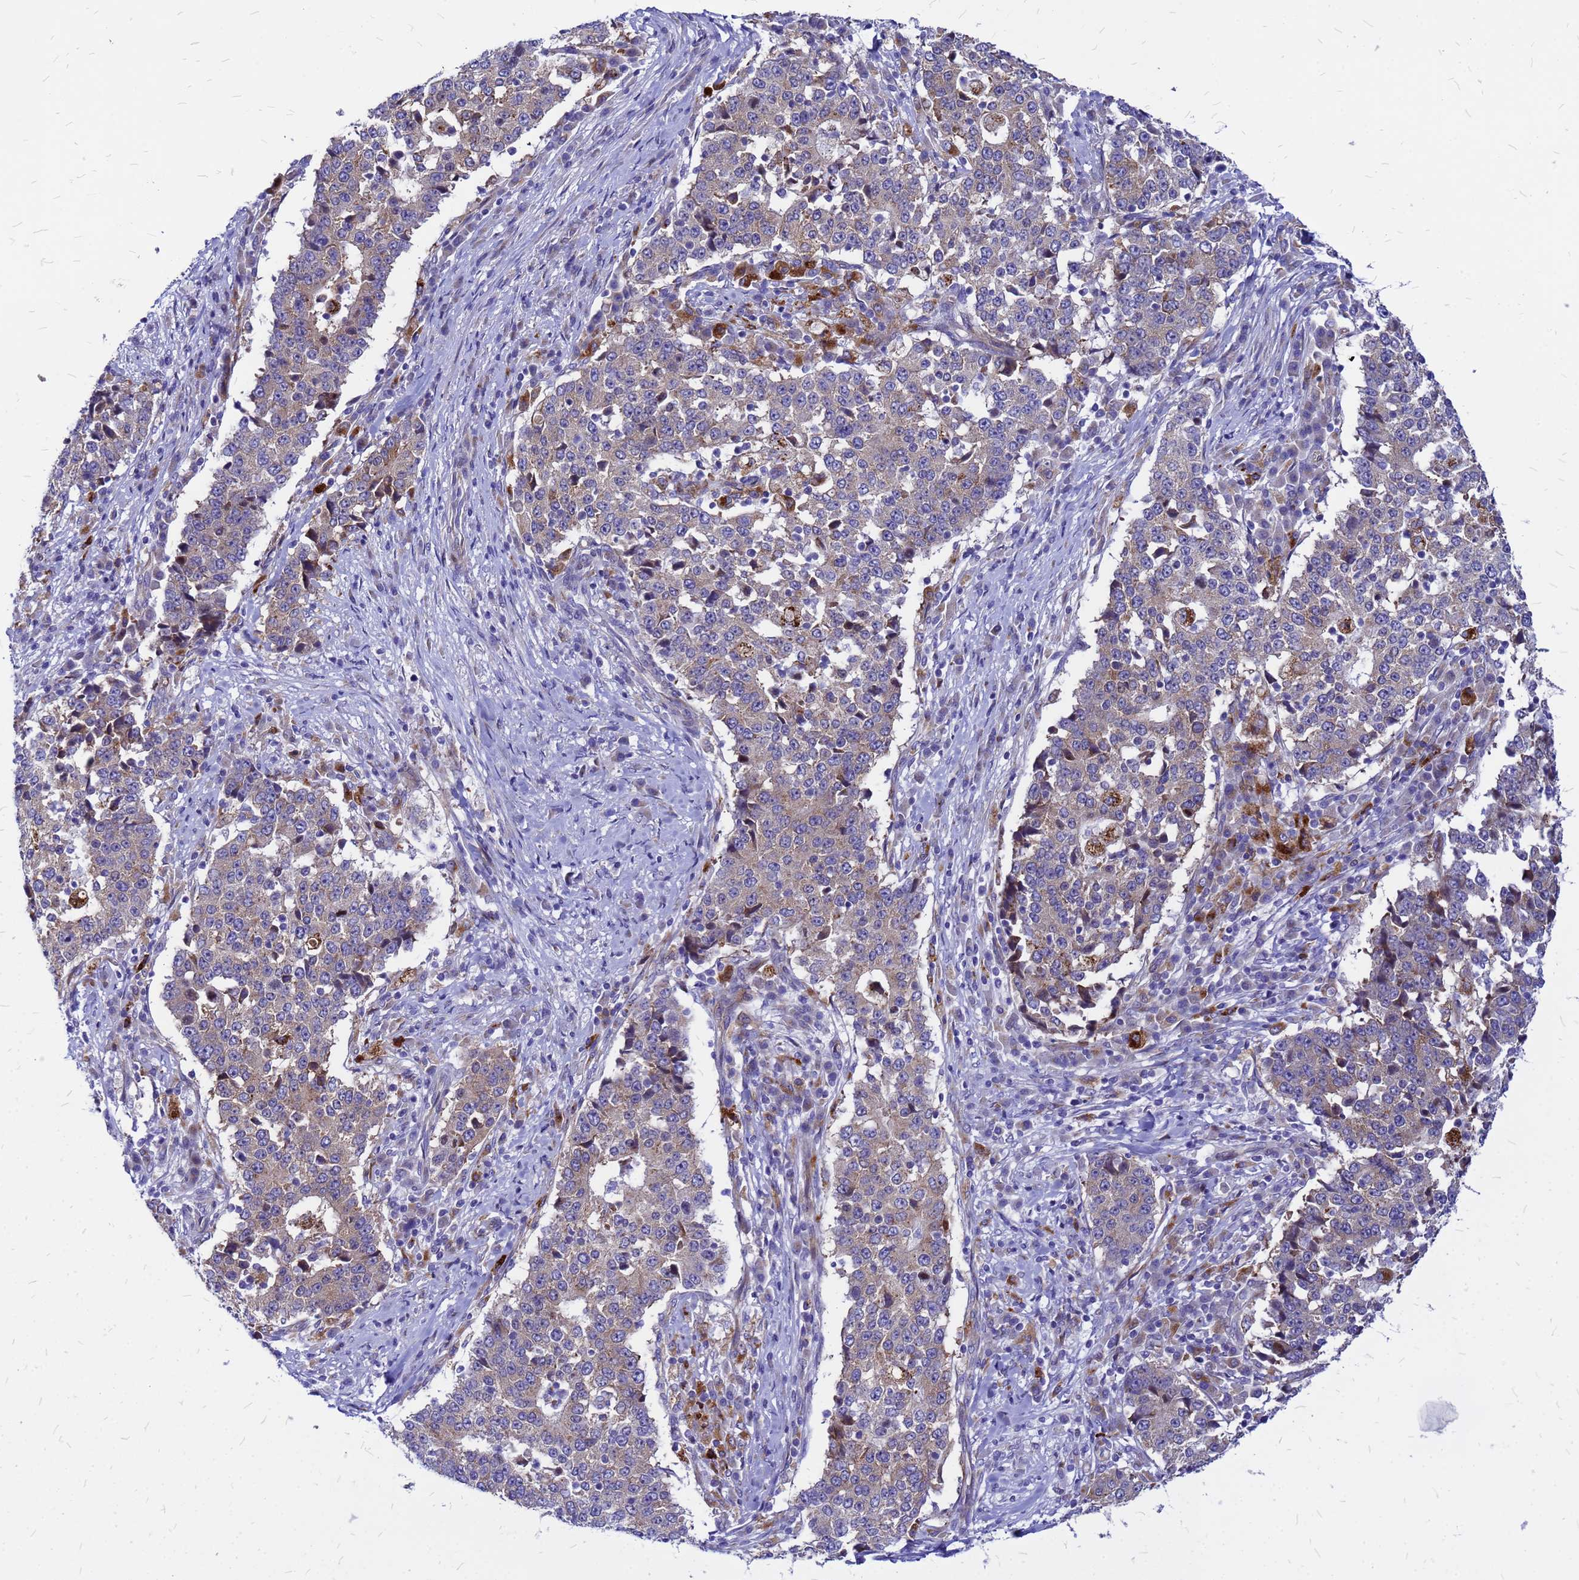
{"staining": {"intensity": "moderate", "quantity": "<25%", "location": "cytoplasmic/membranous"}, "tissue": "stomach cancer", "cell_type": "Tumor cells", "image_type": "cancer", "snomed": [{"axis": "morphology", "description": "Adenocarcinoma, NOS"}, {"axis": "topography", "description": "Stomach"}], "caption": "Immunohistochemistry (IHC) micrograph of stomach cancer stained for a protein (brown), which demonstrates low levels of moderate cytoplasmic/membranous positivity in about <25% of tumor cells.", "gene": "NOSTRIN", "patient": {"sex": "male", "age": 59}}